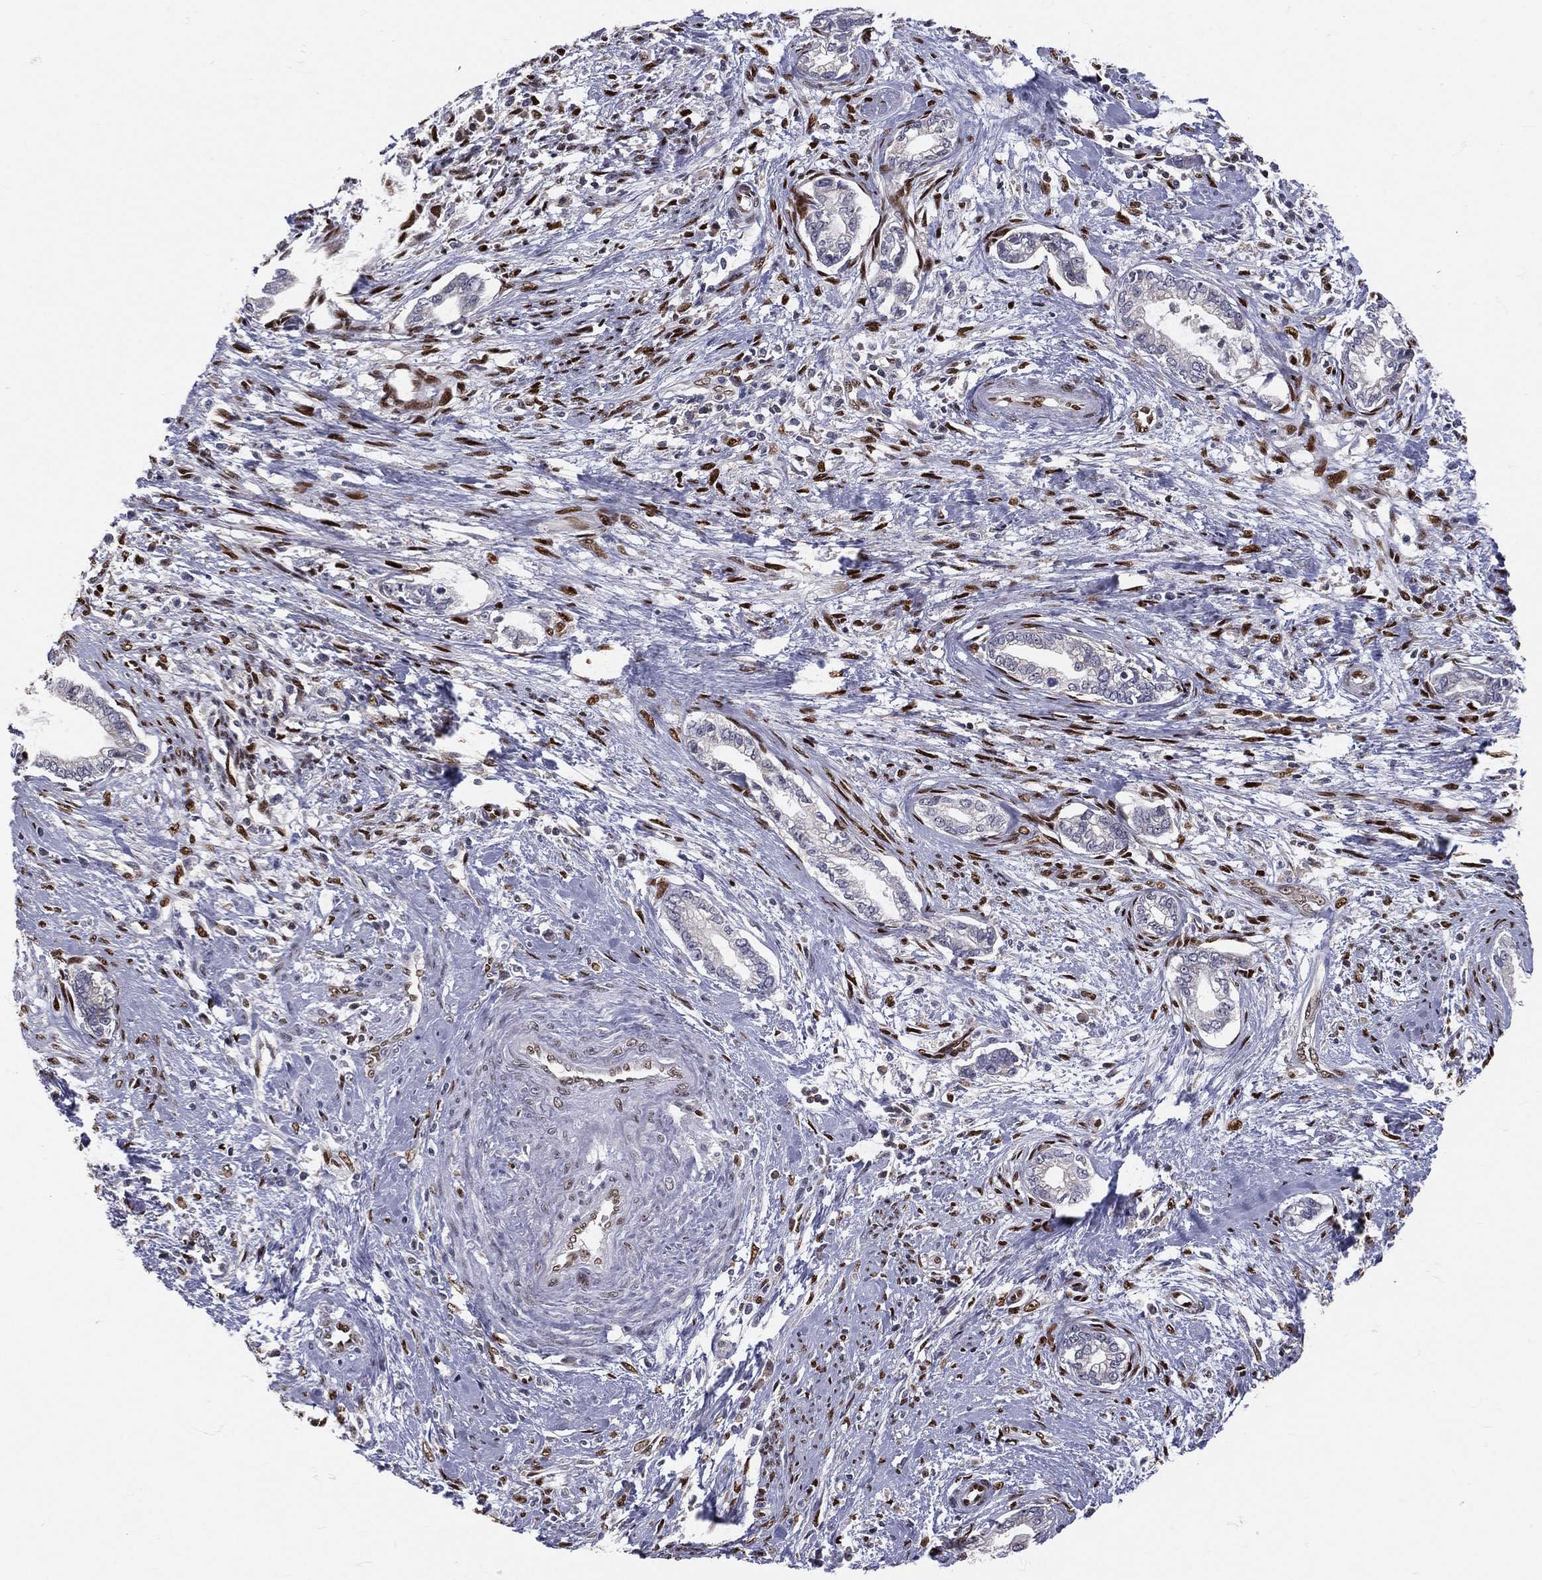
{"staining": {"intensity": "negative", "quantity": "none", "location": "none"}, "tissue": "cervical cancer", "cell_type": "Tumor cells", "image_type": "cancer", "snomed": [{"axis": "morphology", "description": "Adenocarcinoma, NOS"}, {"axis": "topography", "description": "Cervix"}], "caption": "Histopathology image shows no significant protein positivity in tumor cells of cervical cancer.", "gene": "ZEB1", "patient": {"sex": "female", "age": 62}}